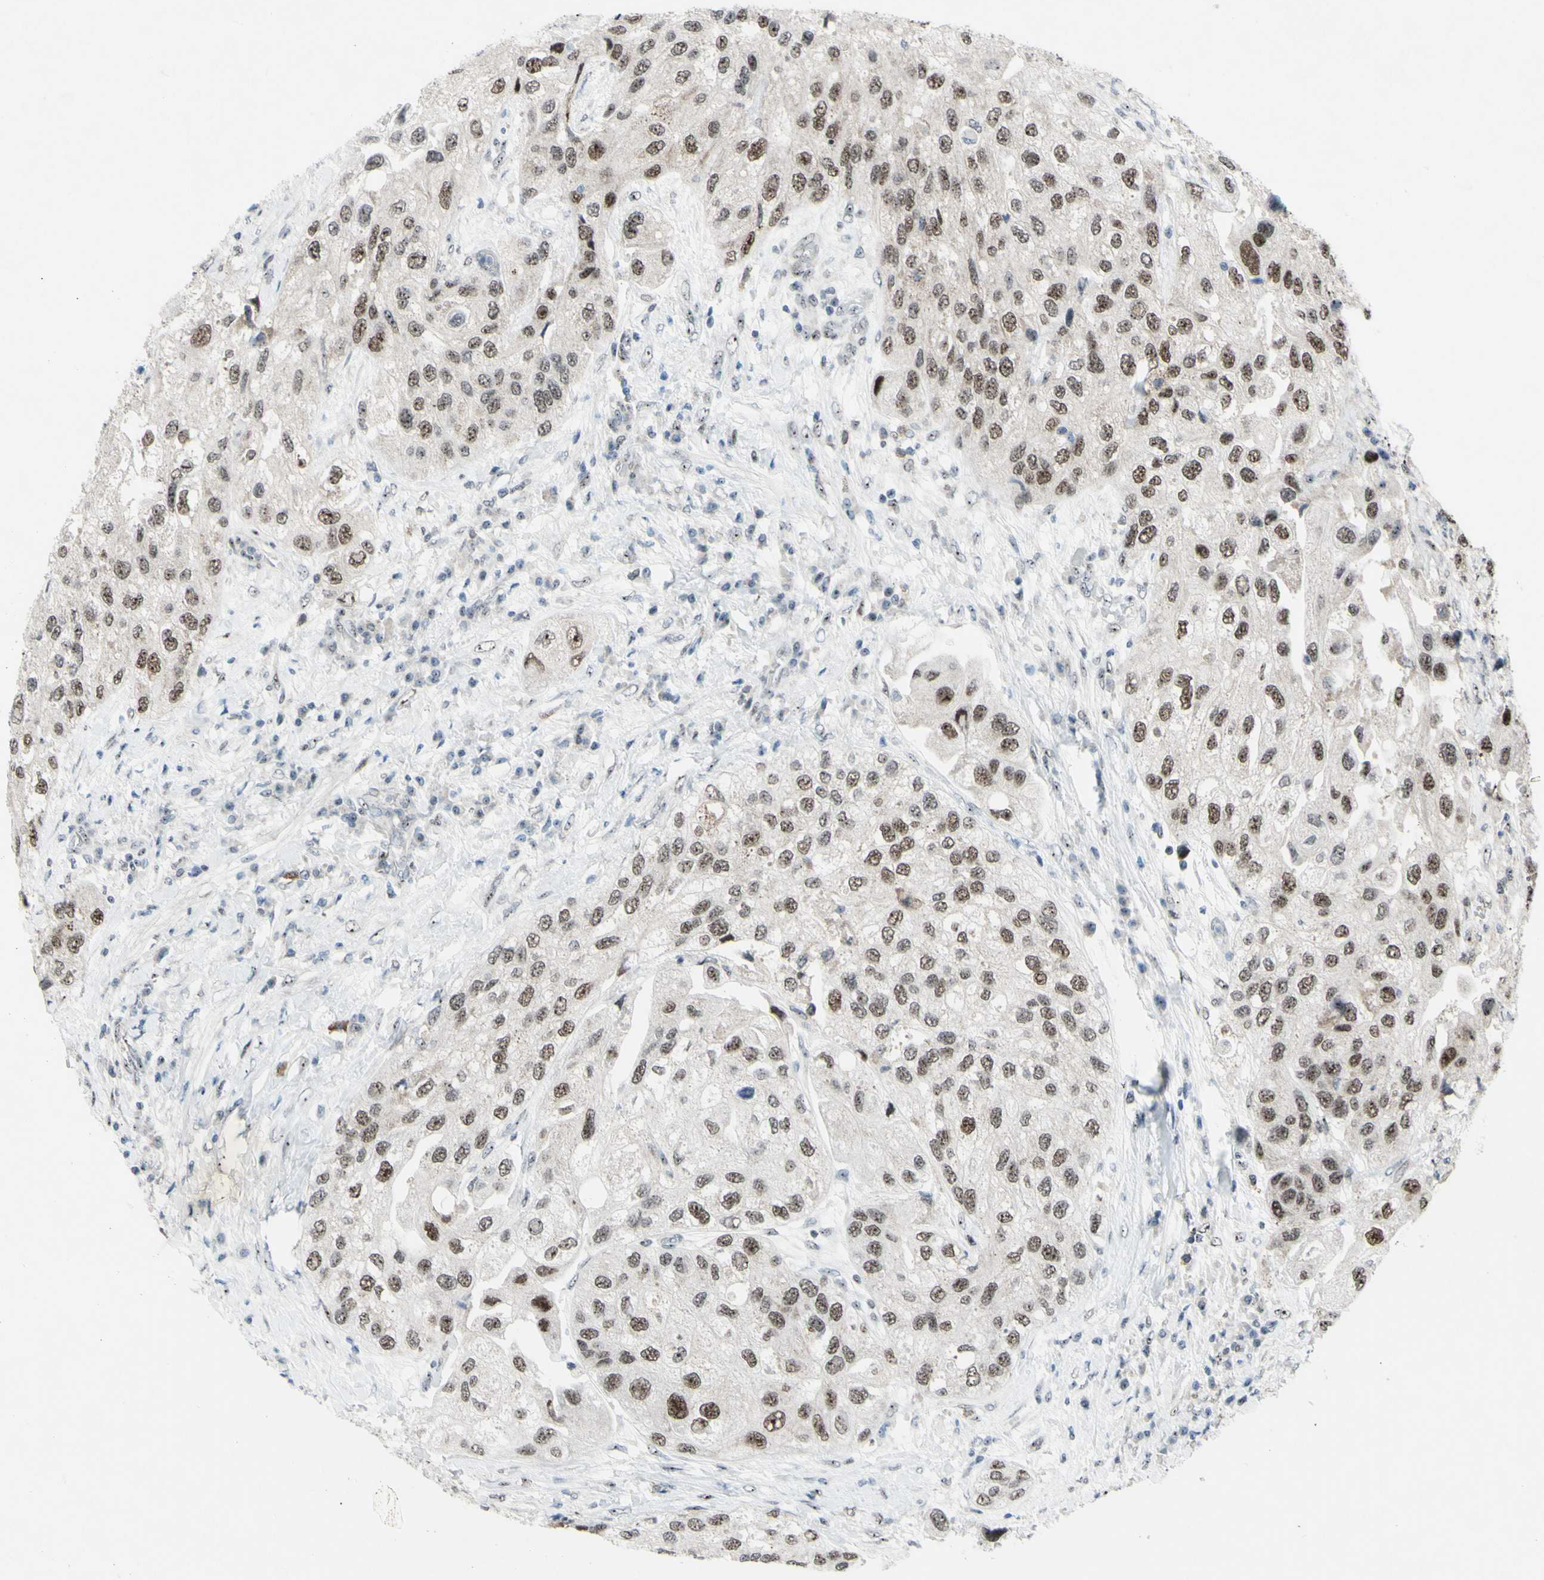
{"staining": {"intensity": "moderate", "quantity": ">75%", "location": "nuclear"}, "tissue": "urothelial cancer", "cell_type": "Tumor cells", "image_type": "cancer", "snomed": [{"axis": "morphology", "description": "Urothelial carcinoma, High grade"}, {"axis": "topography", "description": "Urinary bladder"}], "caption": "The histopathology image demonstrates a brown stain indicating the presence of a protein in the nuclear of tumor cells in urothelial carcinoma (high-grade).", "gene": "POLR1A", "patient": {"sex": "female", "age": 64}}